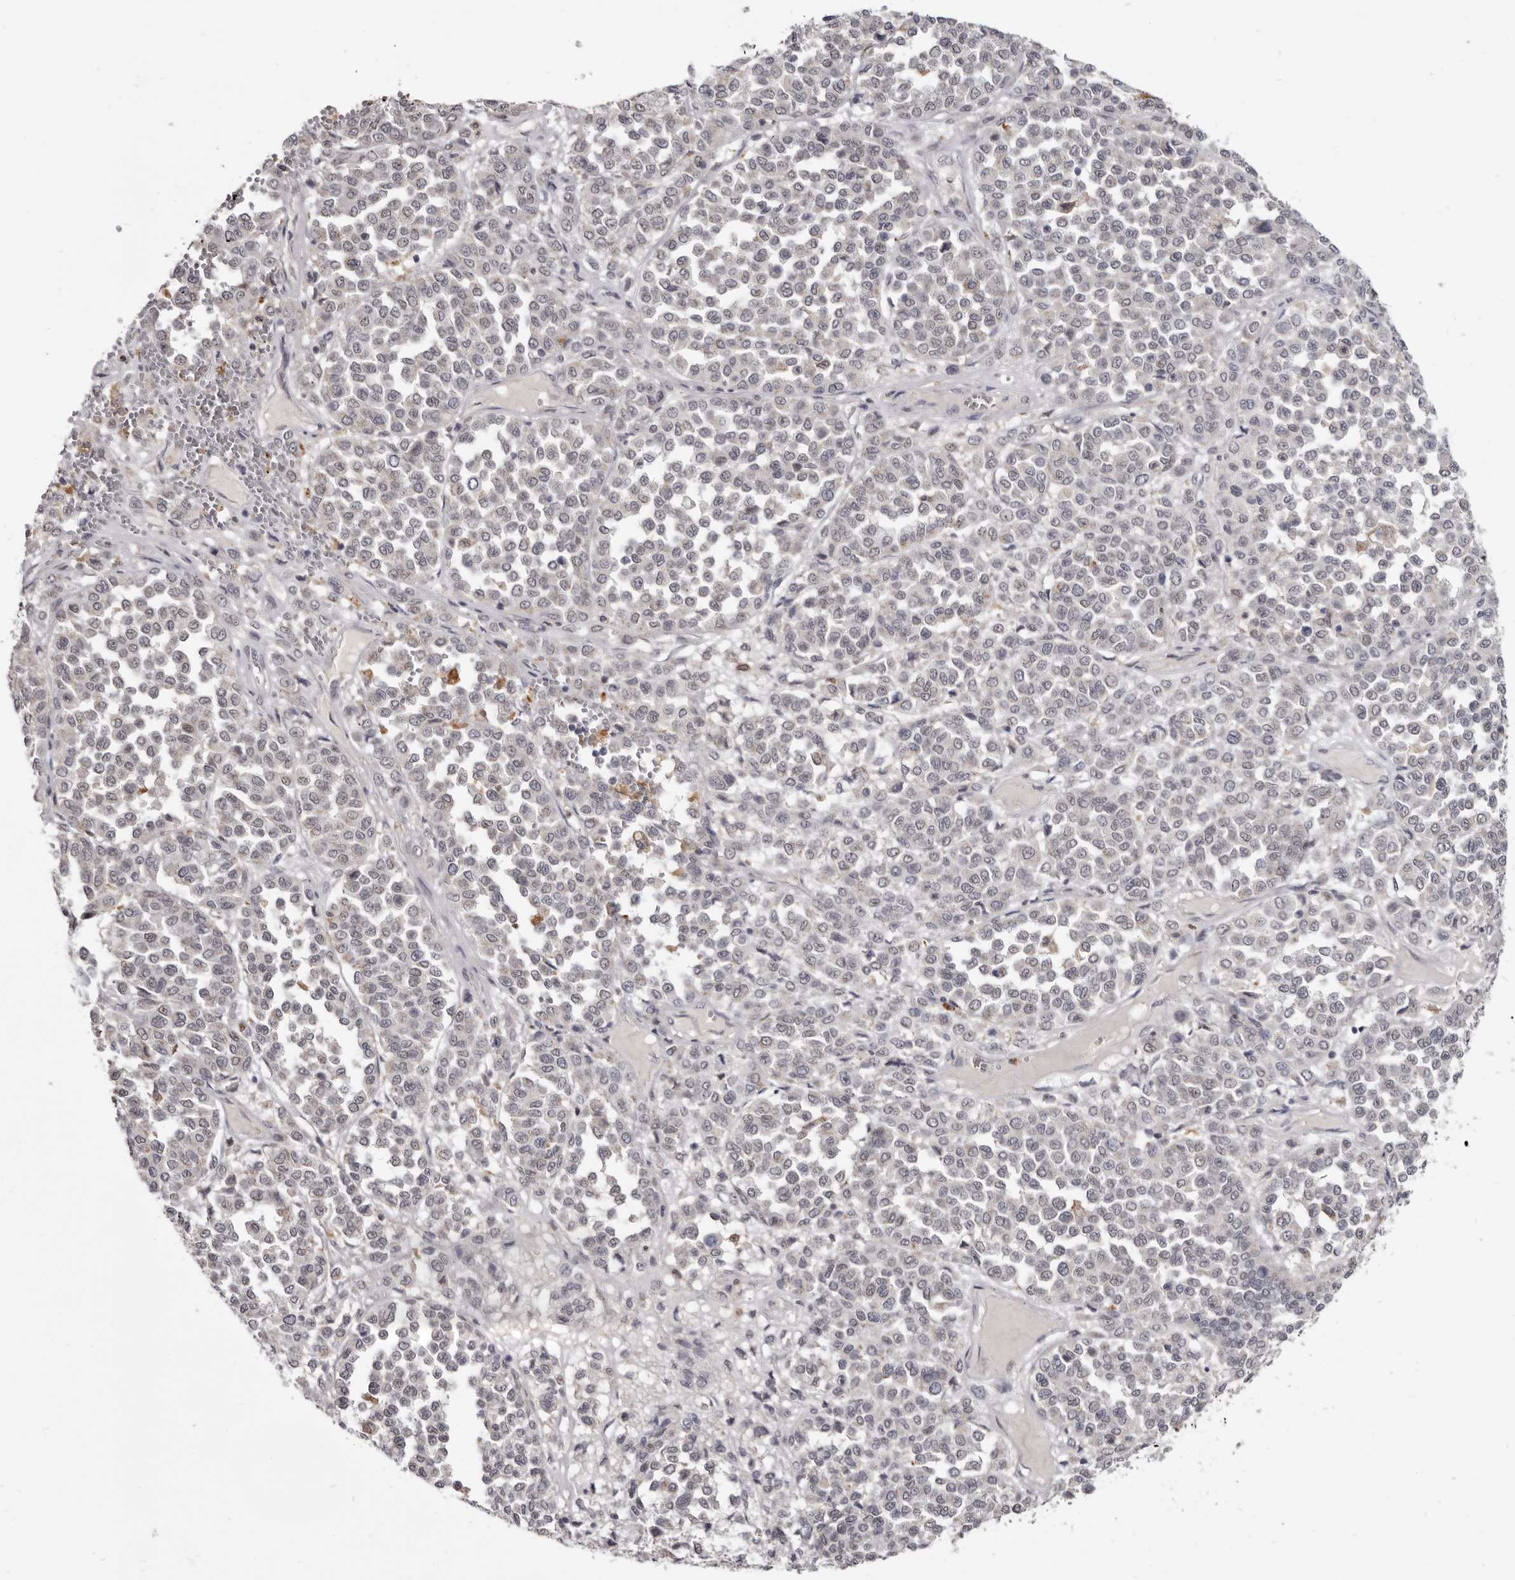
{"staining": {"intensity": "negative", "quantity": "none", "location": "none"}, "tissue": "melanoma", "cell_type": "Tumor cells", "image_type": "cancer", "snomed": [{"axis": "morphology", "description": "Malignant melanoma, Metastatic site"}, {"axis": "topography", "description": "Pancreas"}], "caption": "Photomicrograph shows no protein expression in tumor cells of melanoma tissue.", "gene": "CGN", "patient": {"sex": "female", "age": 30}}